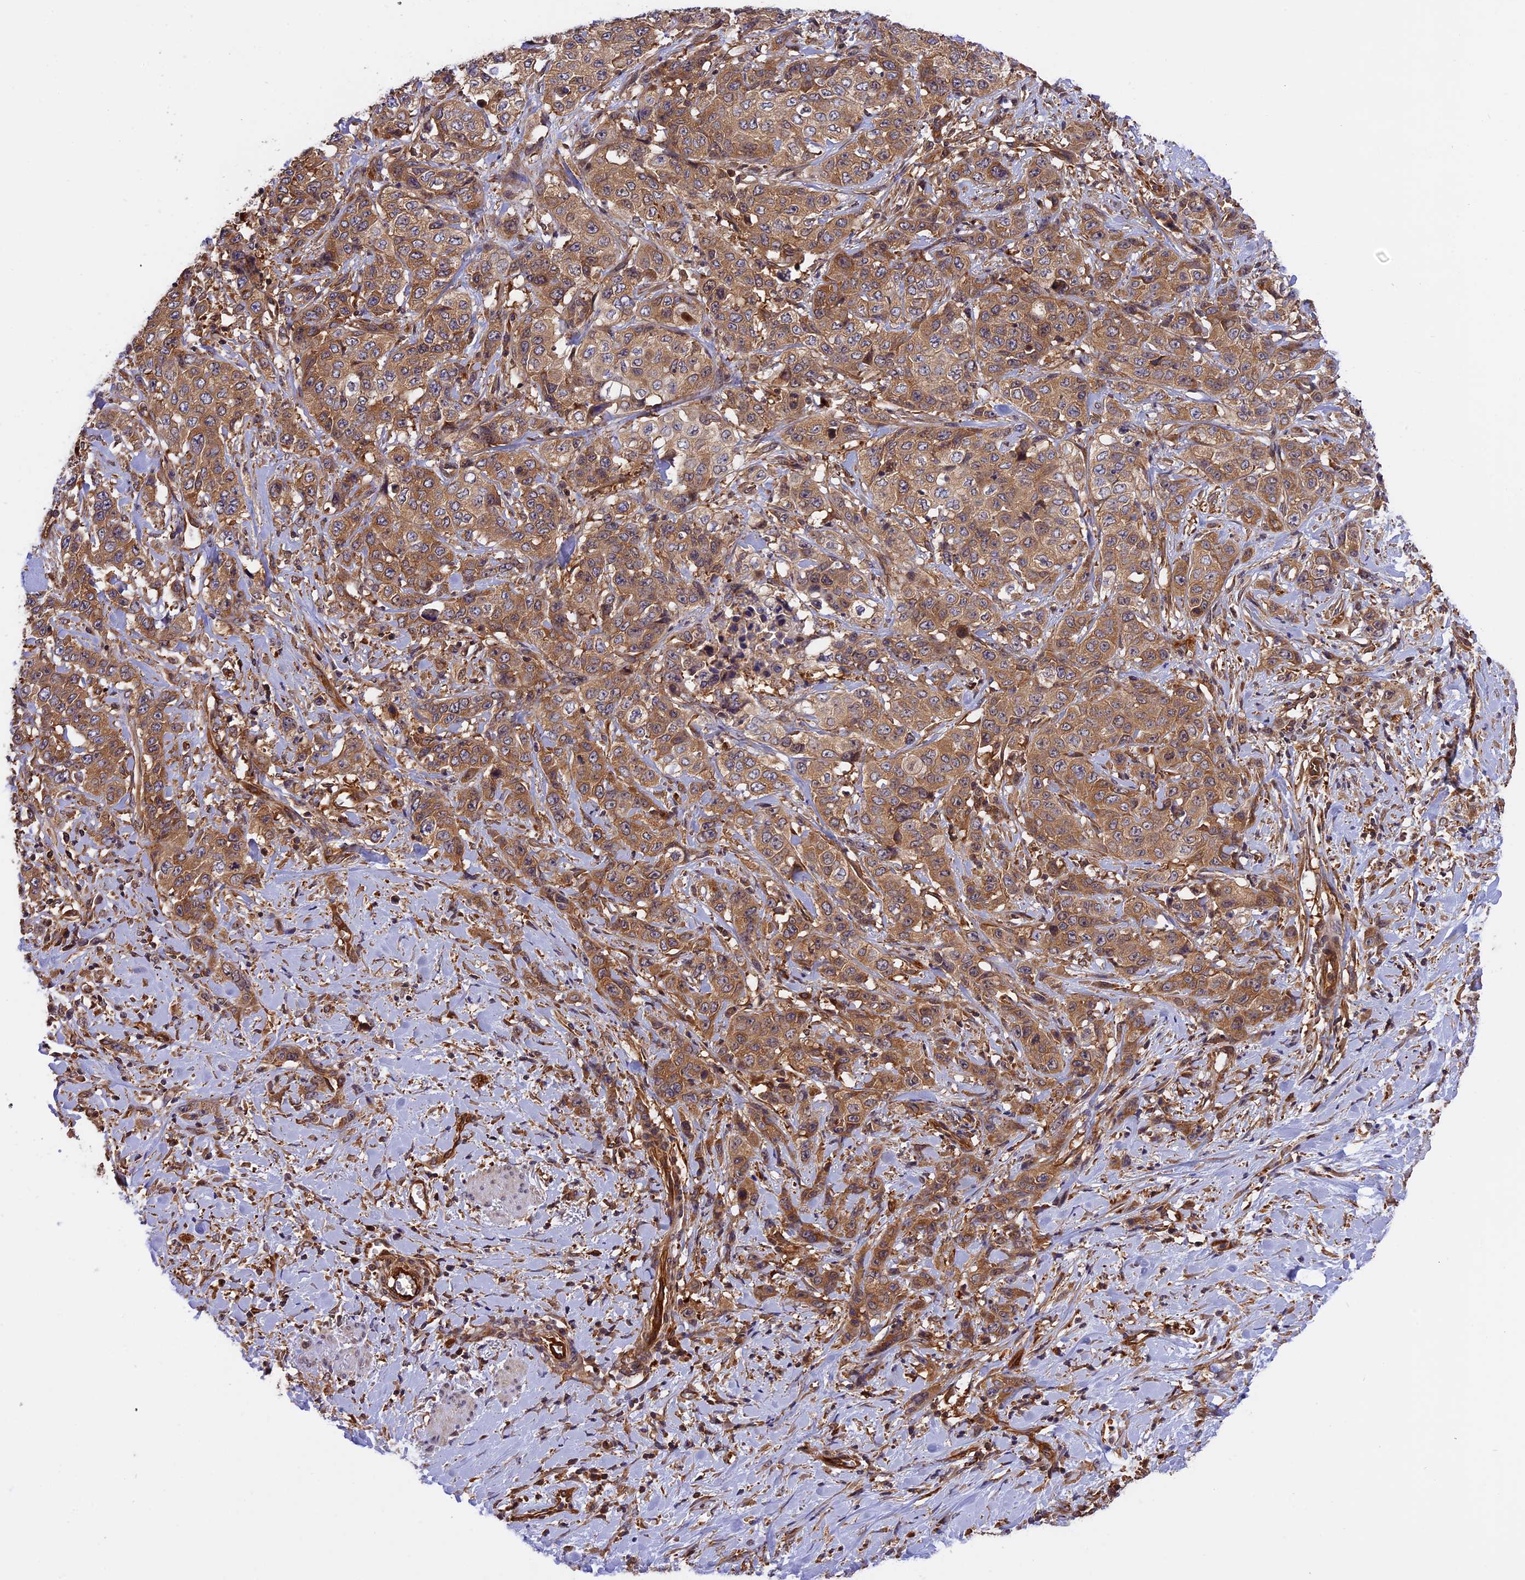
{"staining": {"intensity": "moderate", "quantity": ">75%", "location": "cytoplasmic/membranous"}, "tissue": "stomach cancer", "cell_type": "Tumor cells", "image_type": "cancer", "snomed": [{"axis": "morphology", "description": "Adenocarcinoma, NOS"}, {"axis": "topography", "description": "Stomach, upper"}], "caption": "This image shows immunohistochemistry (IHC) staining of stomach cancer (adenocarcinoma), with medium moderate cytoplasmic/membranous staining in approximately >75% of tumor cells.", "gene": "C5orf22", "patient": {"sex": "male", "age": 62}}